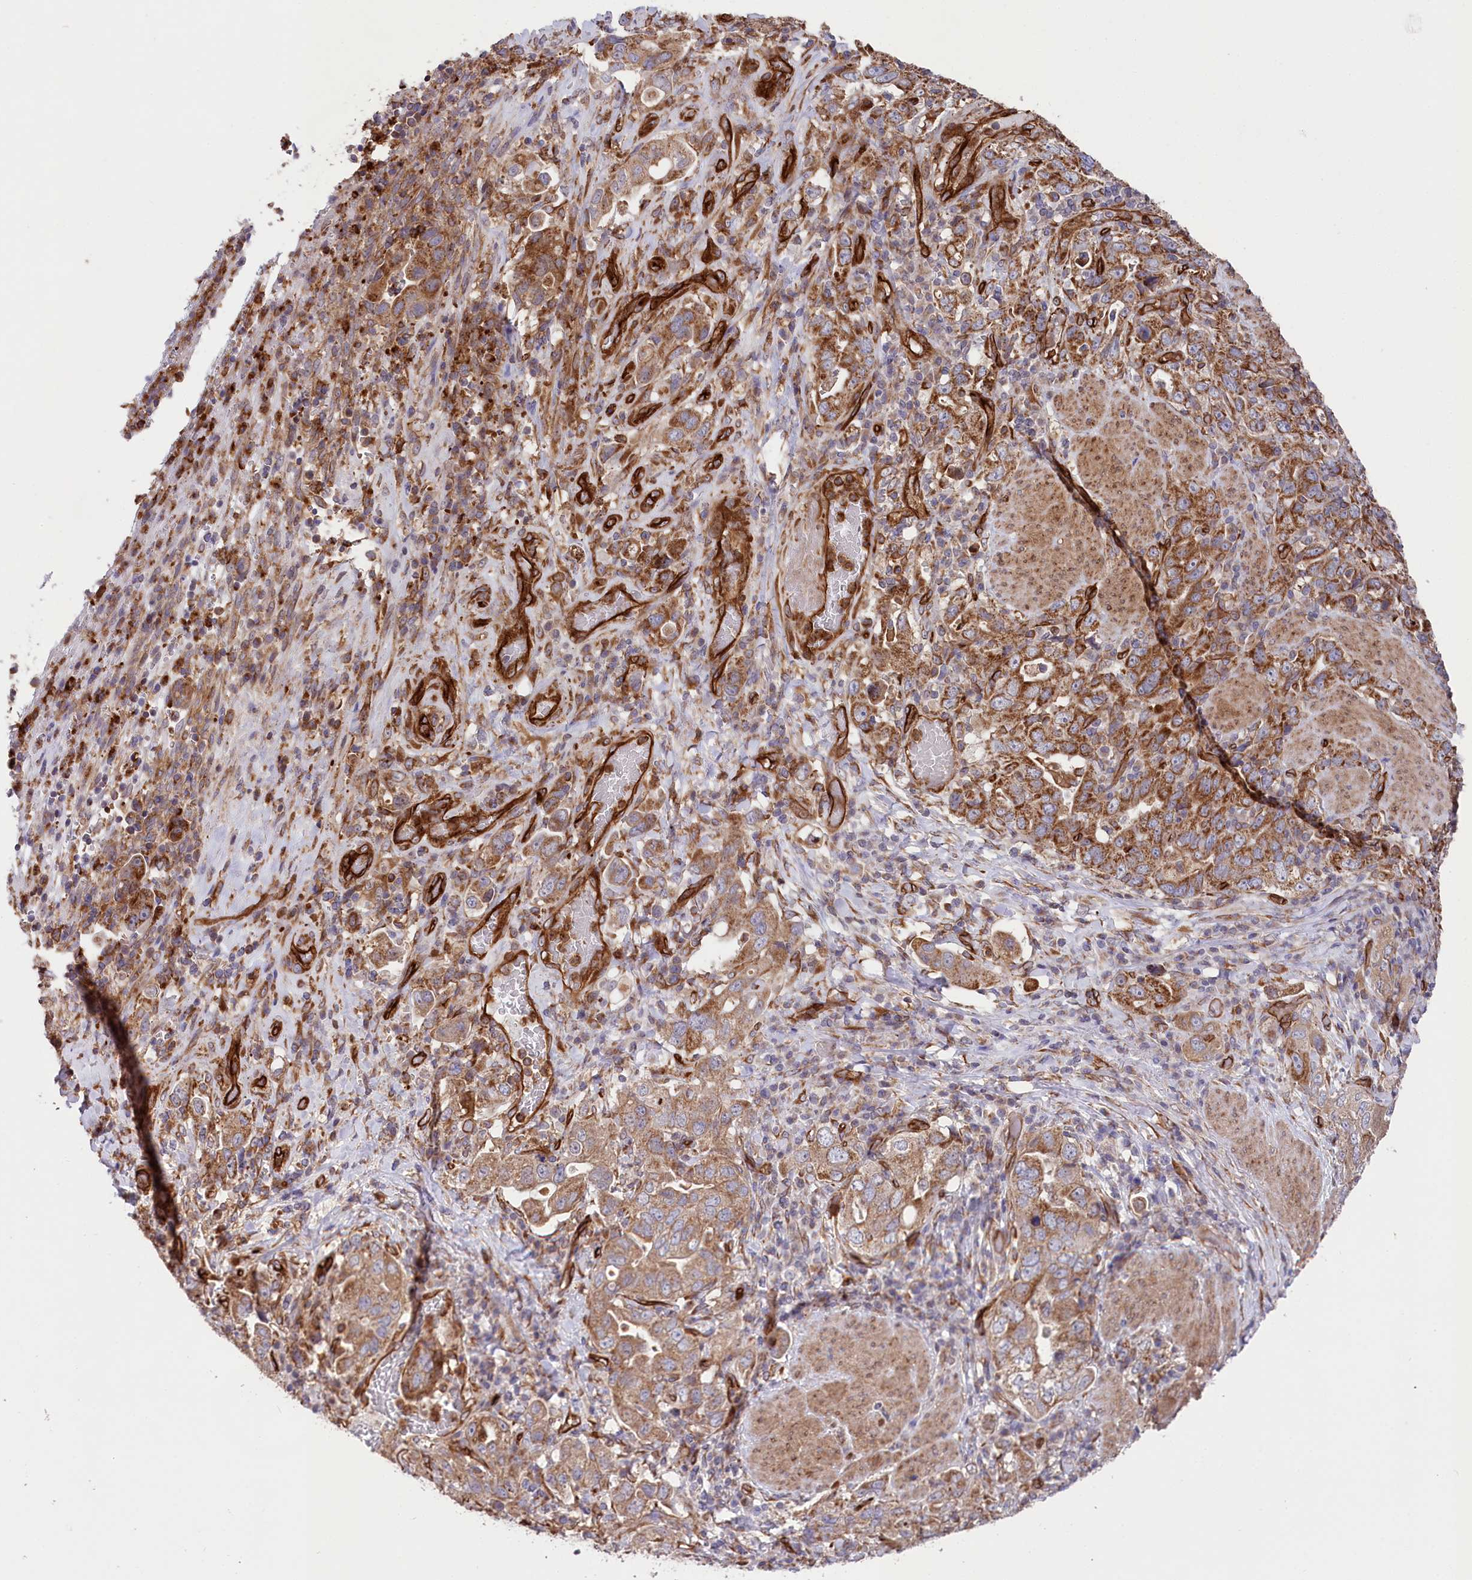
{"staining": {"intensity": "moderate", "quantity": ">75%", "location": "cytoplasmic/membranous"}, "tissue": "stomach cancer", "cell_type": "Tumor cells", "image_type": "cancer", "snomed": [{"axis": "morphology", "description": "Adenocarcinoma, NOS"}, {"axis": "topography", "description": "Stomach, upper"}], "caption": "Immunohistochemical staining of stomach adenocarcinoma shows medium levels of moderate cytoplasmic/membranous staining in about >75% of tumor cells.", "gene": "MTPAP", "patient": {"sex": "male", "age": 62}}